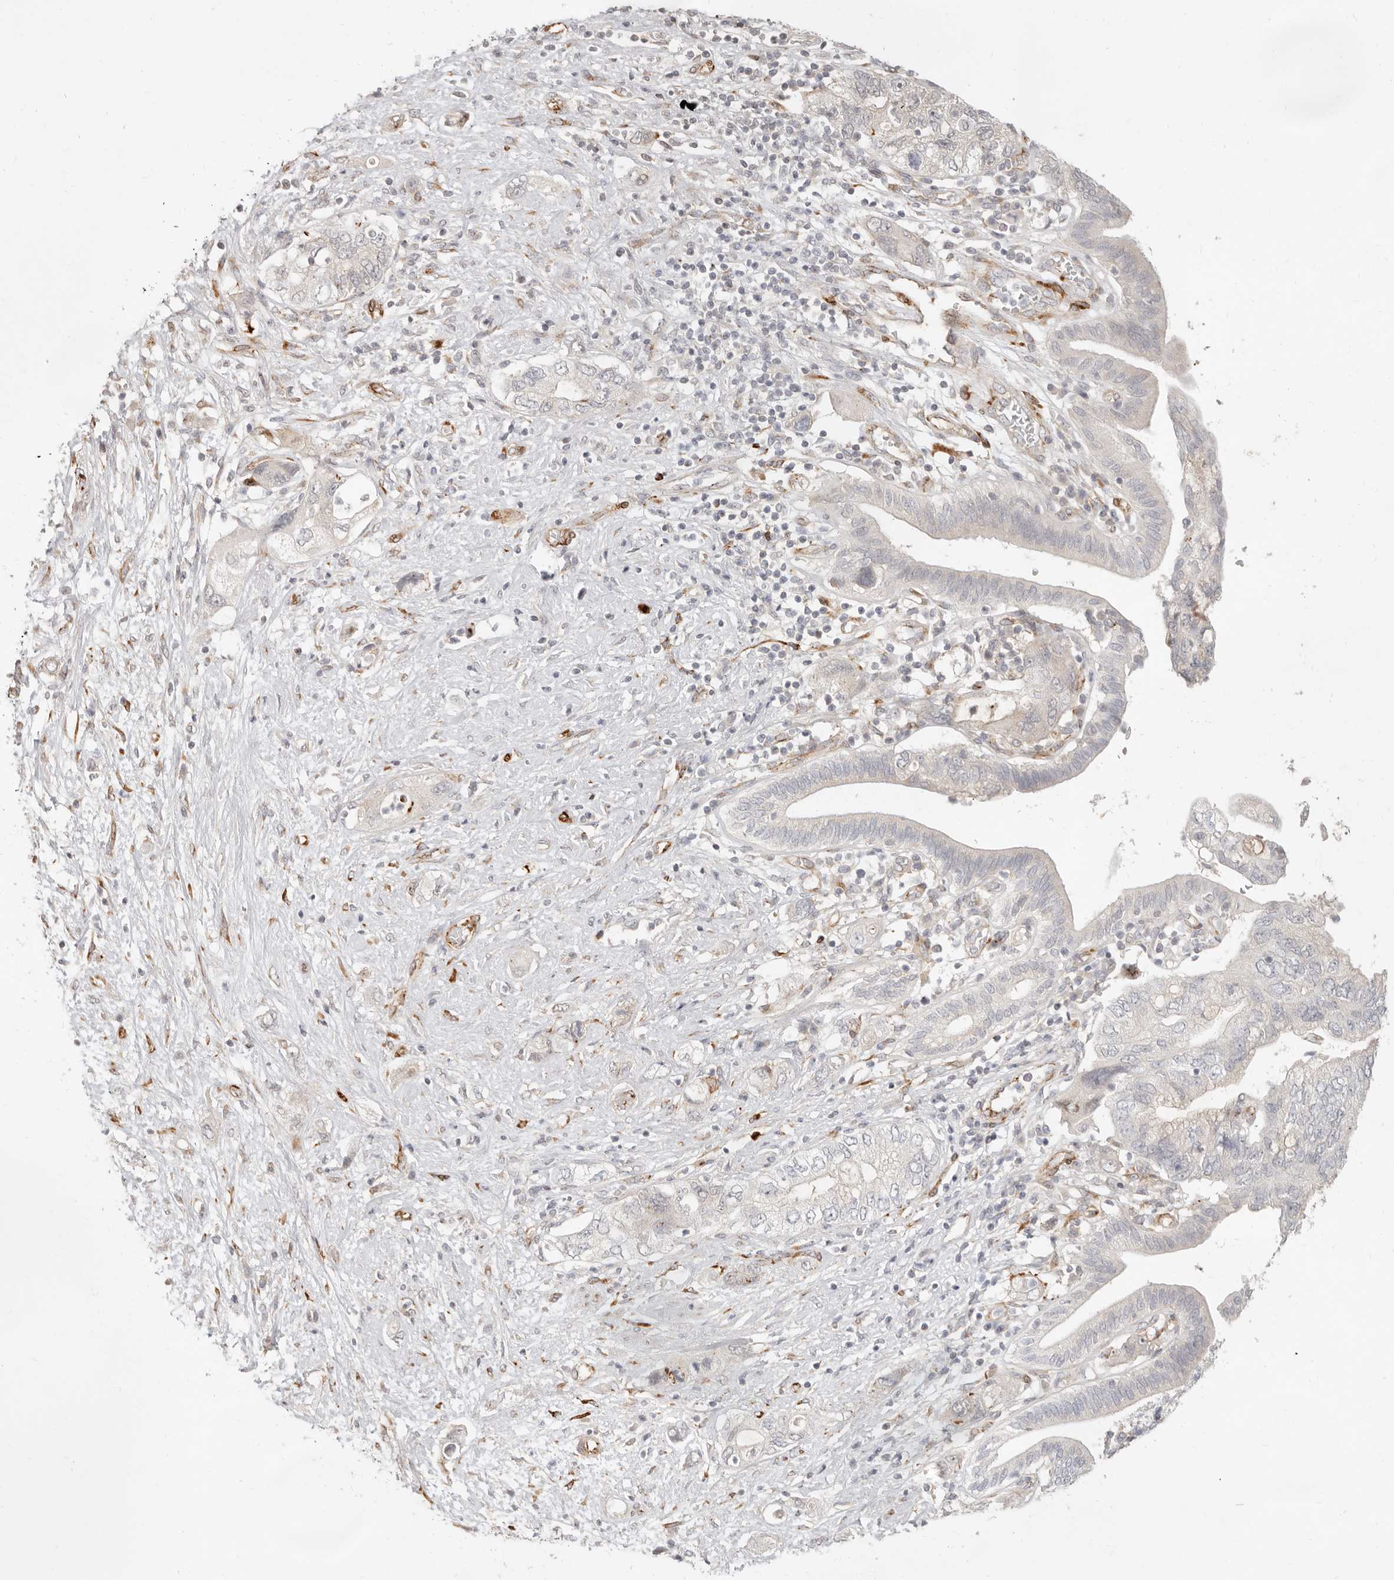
{"staining": {"intensity": "negative", "quantity": "none", "location": "none"}, "tissue": "pancreatic cancer", "cell_type": "Tumor cells", "image_type": "cancer", "snomed": [{"axis": "morphology", "description": "Adenocarcinoma, NOS"}, {"axis": "topography", "description": "Pancreas"}], "caption": "Immunohistochemical staining of human pancreatic cancer demonstrates no significant expression in tumor cells.", "gene": "SASS6", "patient": {"sex": "female", "age": 73}}